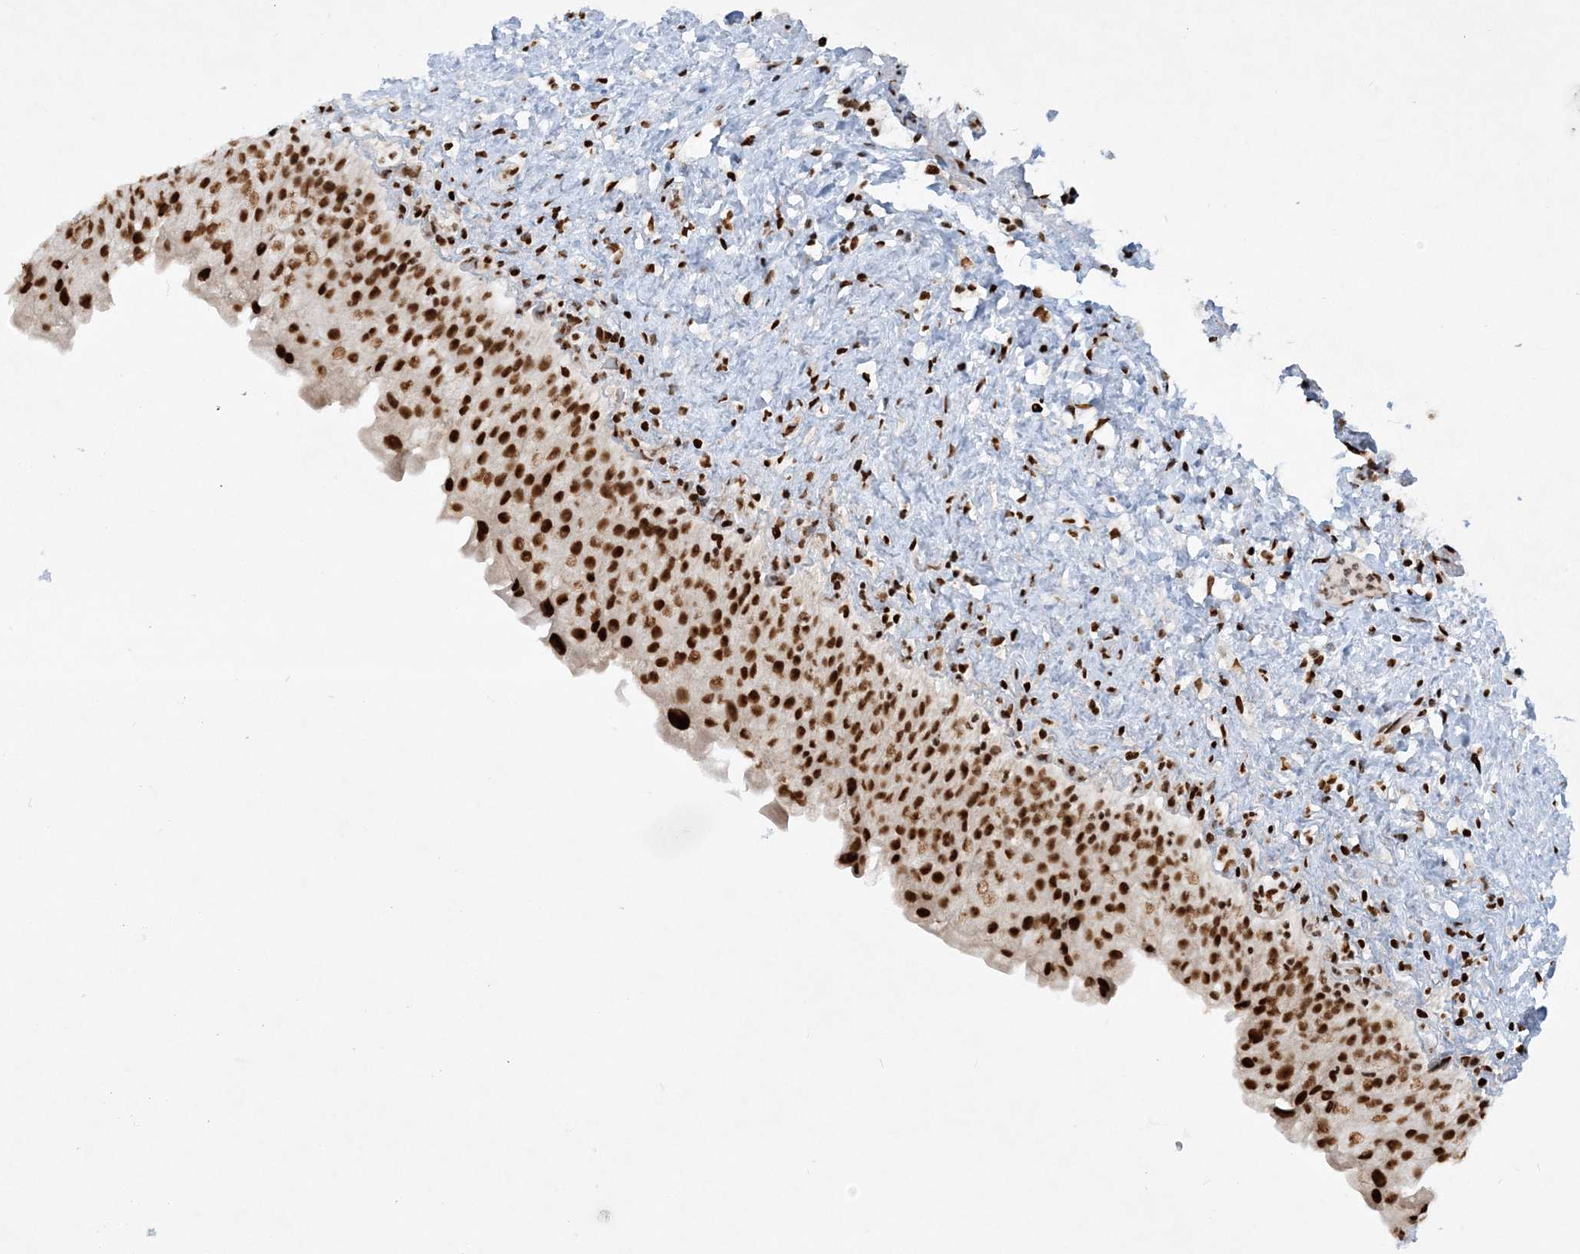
{"staining": {"intensity": "strong", "quantity": ">75%", "location": "nuclear"}, "tissue": "urinary bladder", "cell_type": "Urothelial cells", "image_type": "normal", "snomed": [{"axis": "morphology", "description": "Normal tissue, NOS"}, {"axis": "topography", "description": "Urinary bladder"}], "caption": "About >75% of urothelial cells in benign human urinary bladder display strong nuclear protein positivity as visualized by brown immunohistochemical staining.", "gene": "DELE1", "patient": {"sex": "female", "age": 27}}